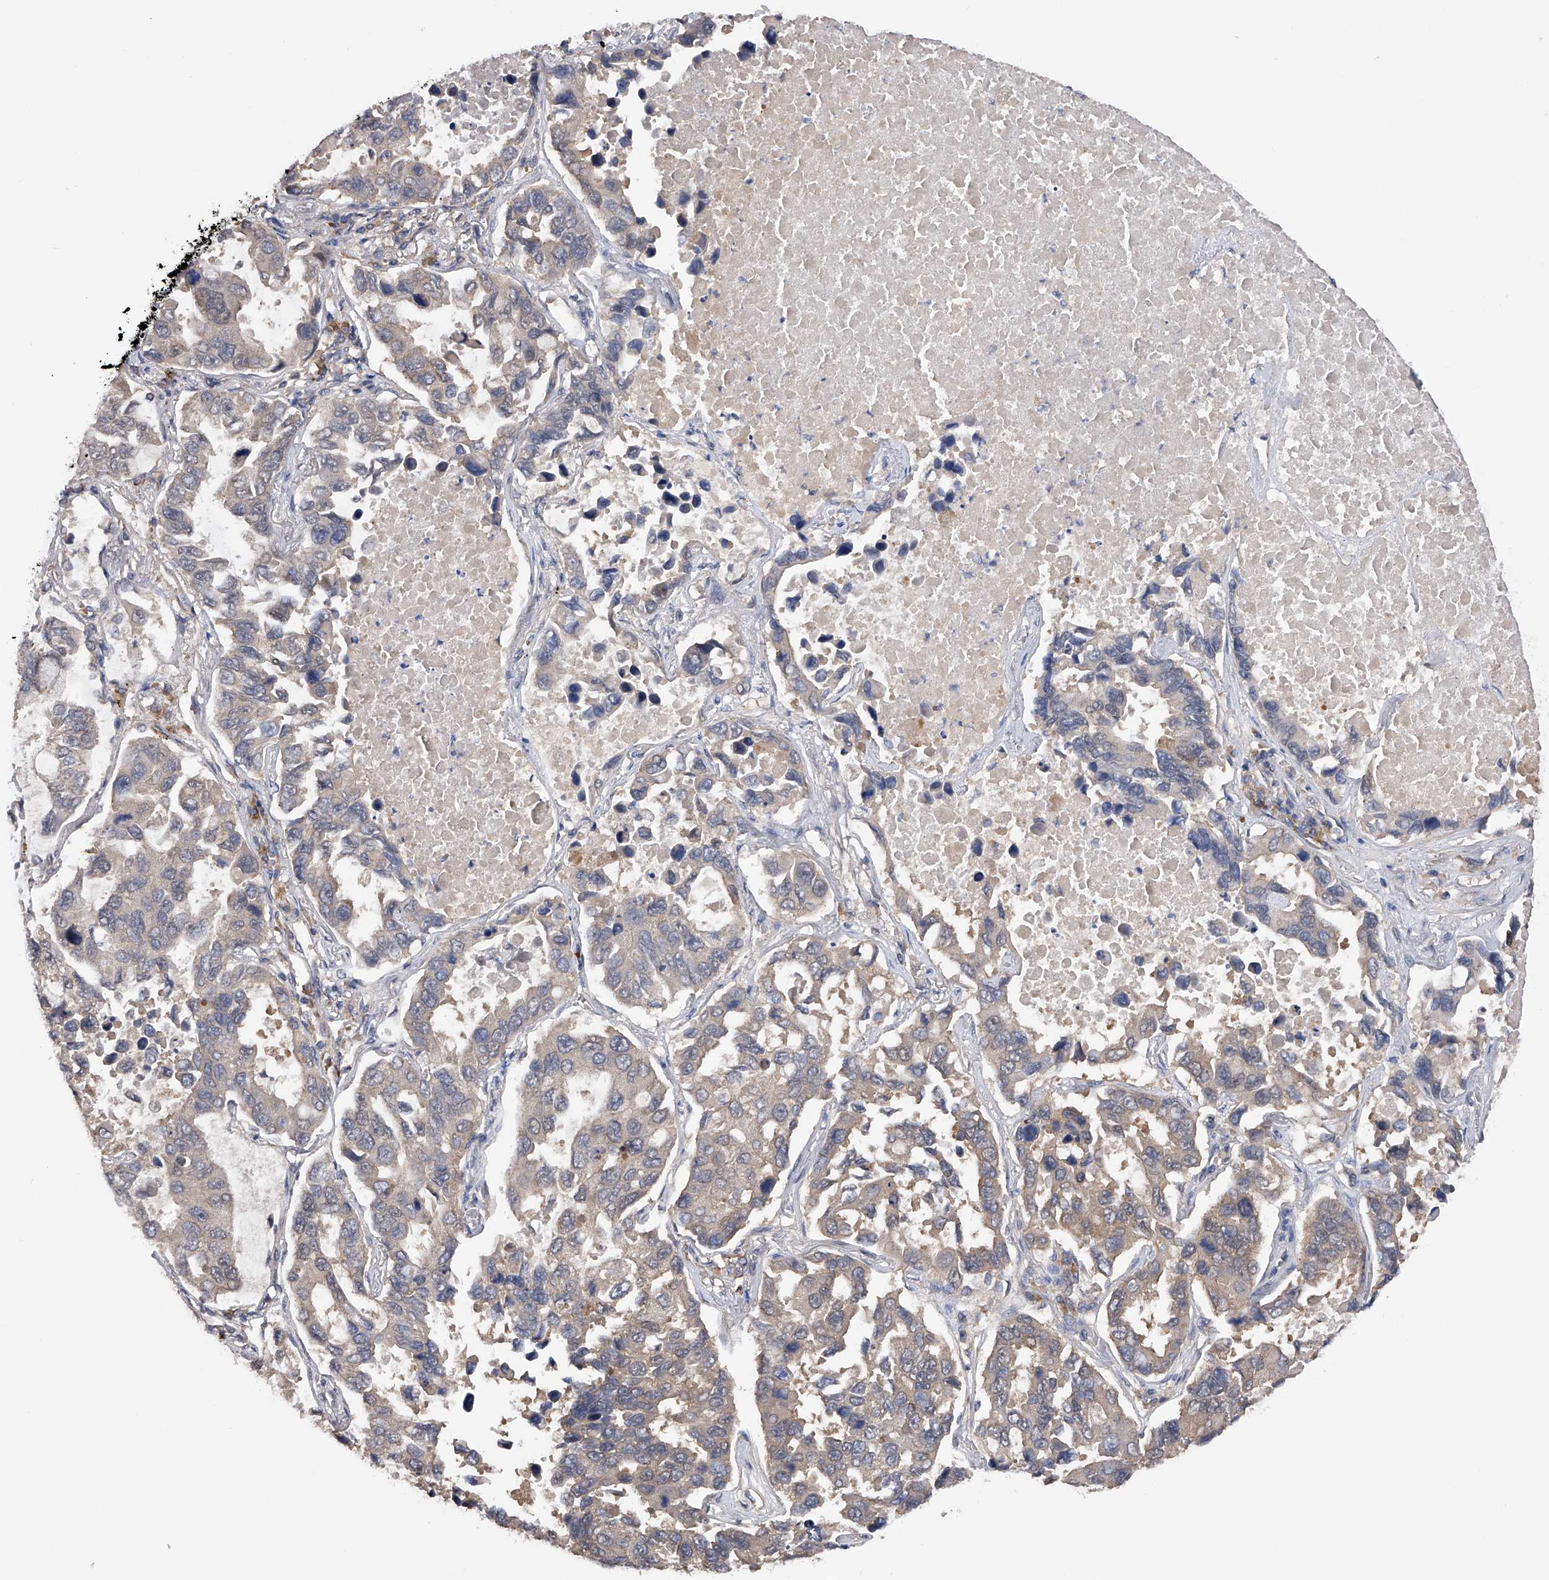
{"staining": {"intensity": "negative", "quantity": "none", "location": "none"}, "tissue": "lung cancer", "cell_type": "Tumor cells", "image_type": "cancer", "snomed": [{"axis": "morphology", "description": "Adenocarcinoma, NOS"}, {"axis": "topography", "description": "Lung"}], "caption": "Tumor cells show no significant staining in lung cancer. (Stains: DAB IHC with hematoxylin counter stain, Microscopy: brightfield microscopy at high magnification).", "gene": "CFAP298", "patient": {"sex": "male", "age": 64}}